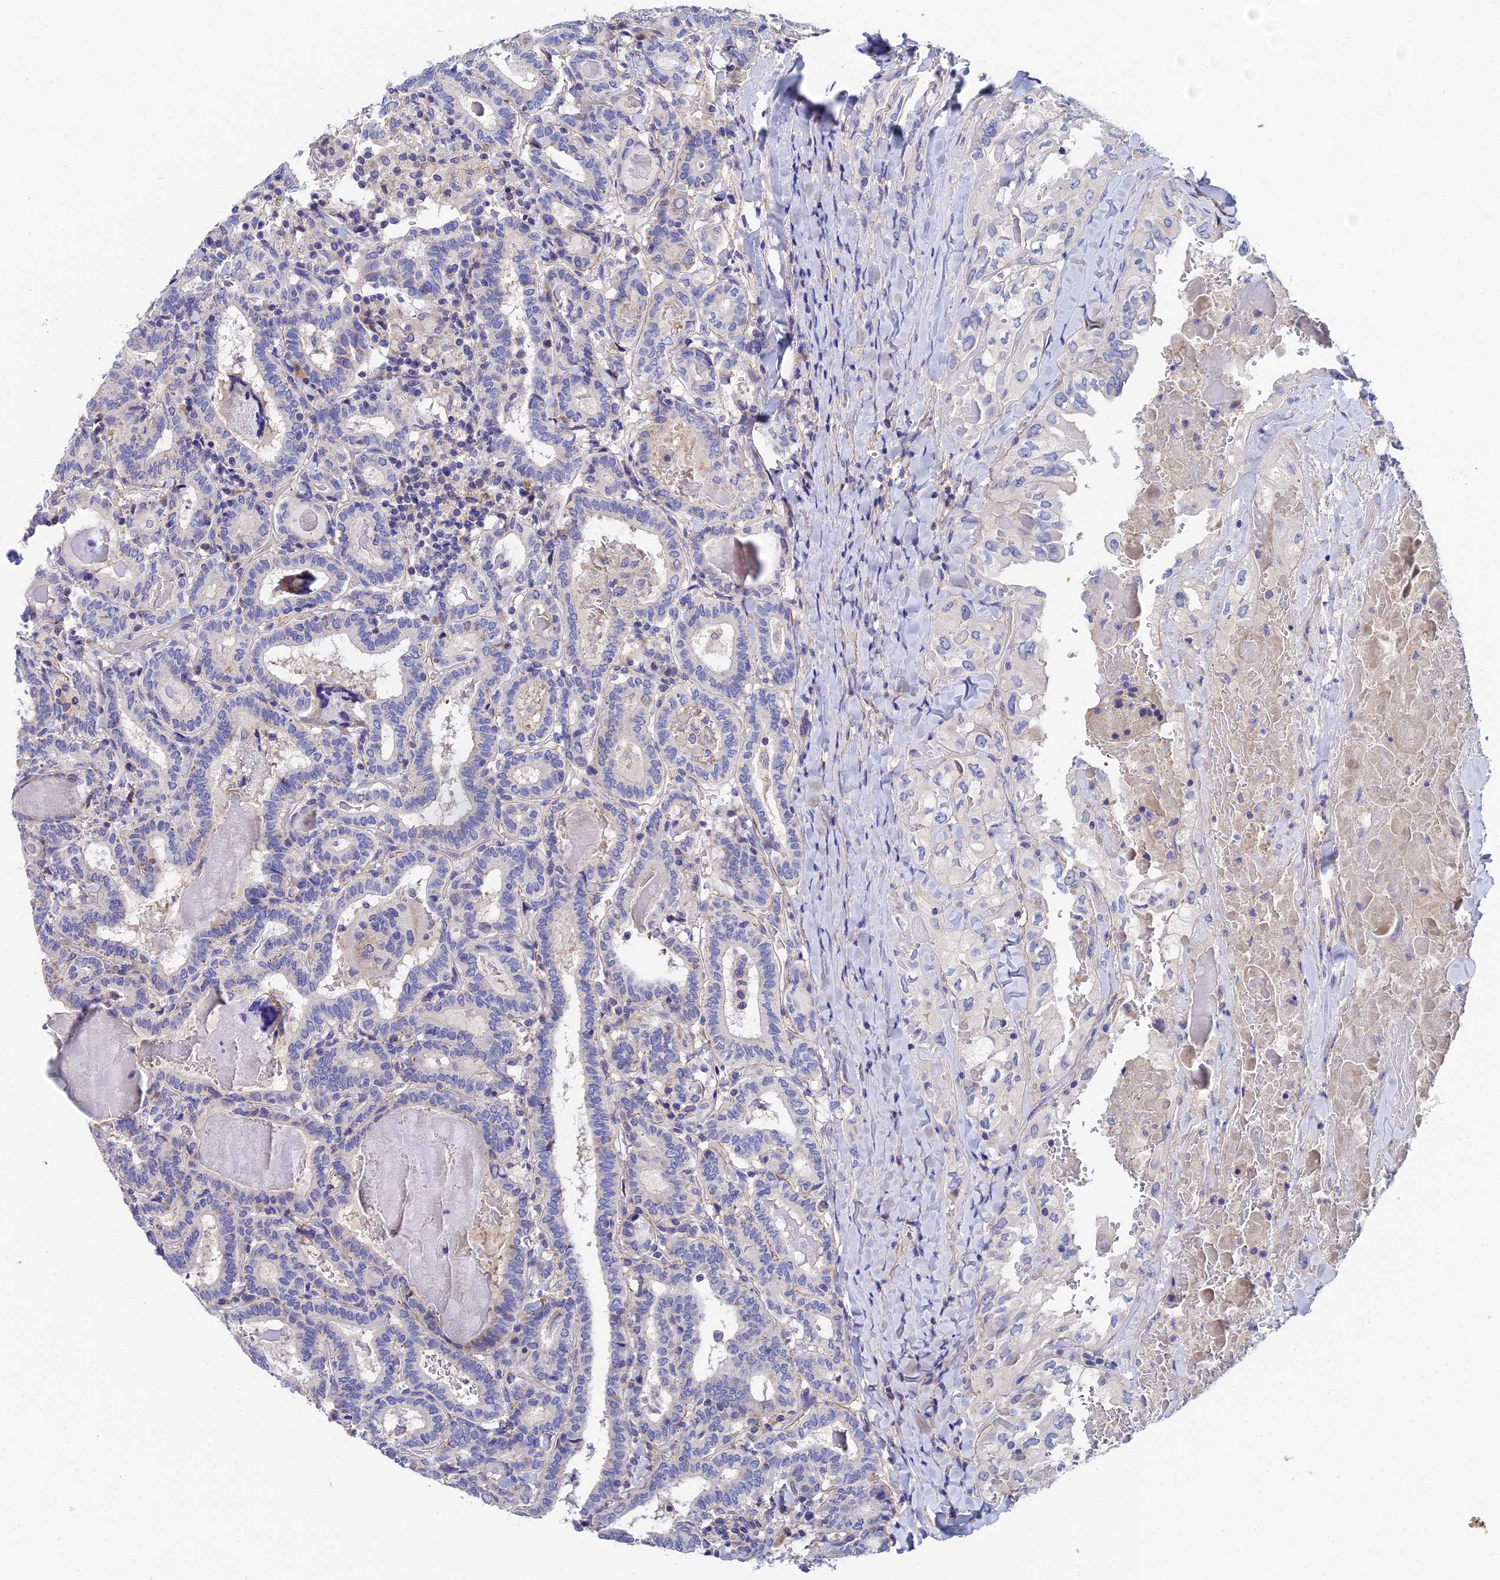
{"staining": {"intensity": "negative", "quantity": "none", "location": "none"}, "tissue": "thyroid cancer", "cell_type": "Tumor cells", "image_type": "cancer", "snomed": [{"axis": "morphology", "description": "Papillary adenocarcinoma, NOS"}, {"axis": "topography", "description": "Thyroid gland"}], "caption": "Tumor cells show no significant staining in thyroid cancer (papillary adenocarcinoma).", "gene": "UBE2L3", "patient": {"sex": "female", "age": 72}}